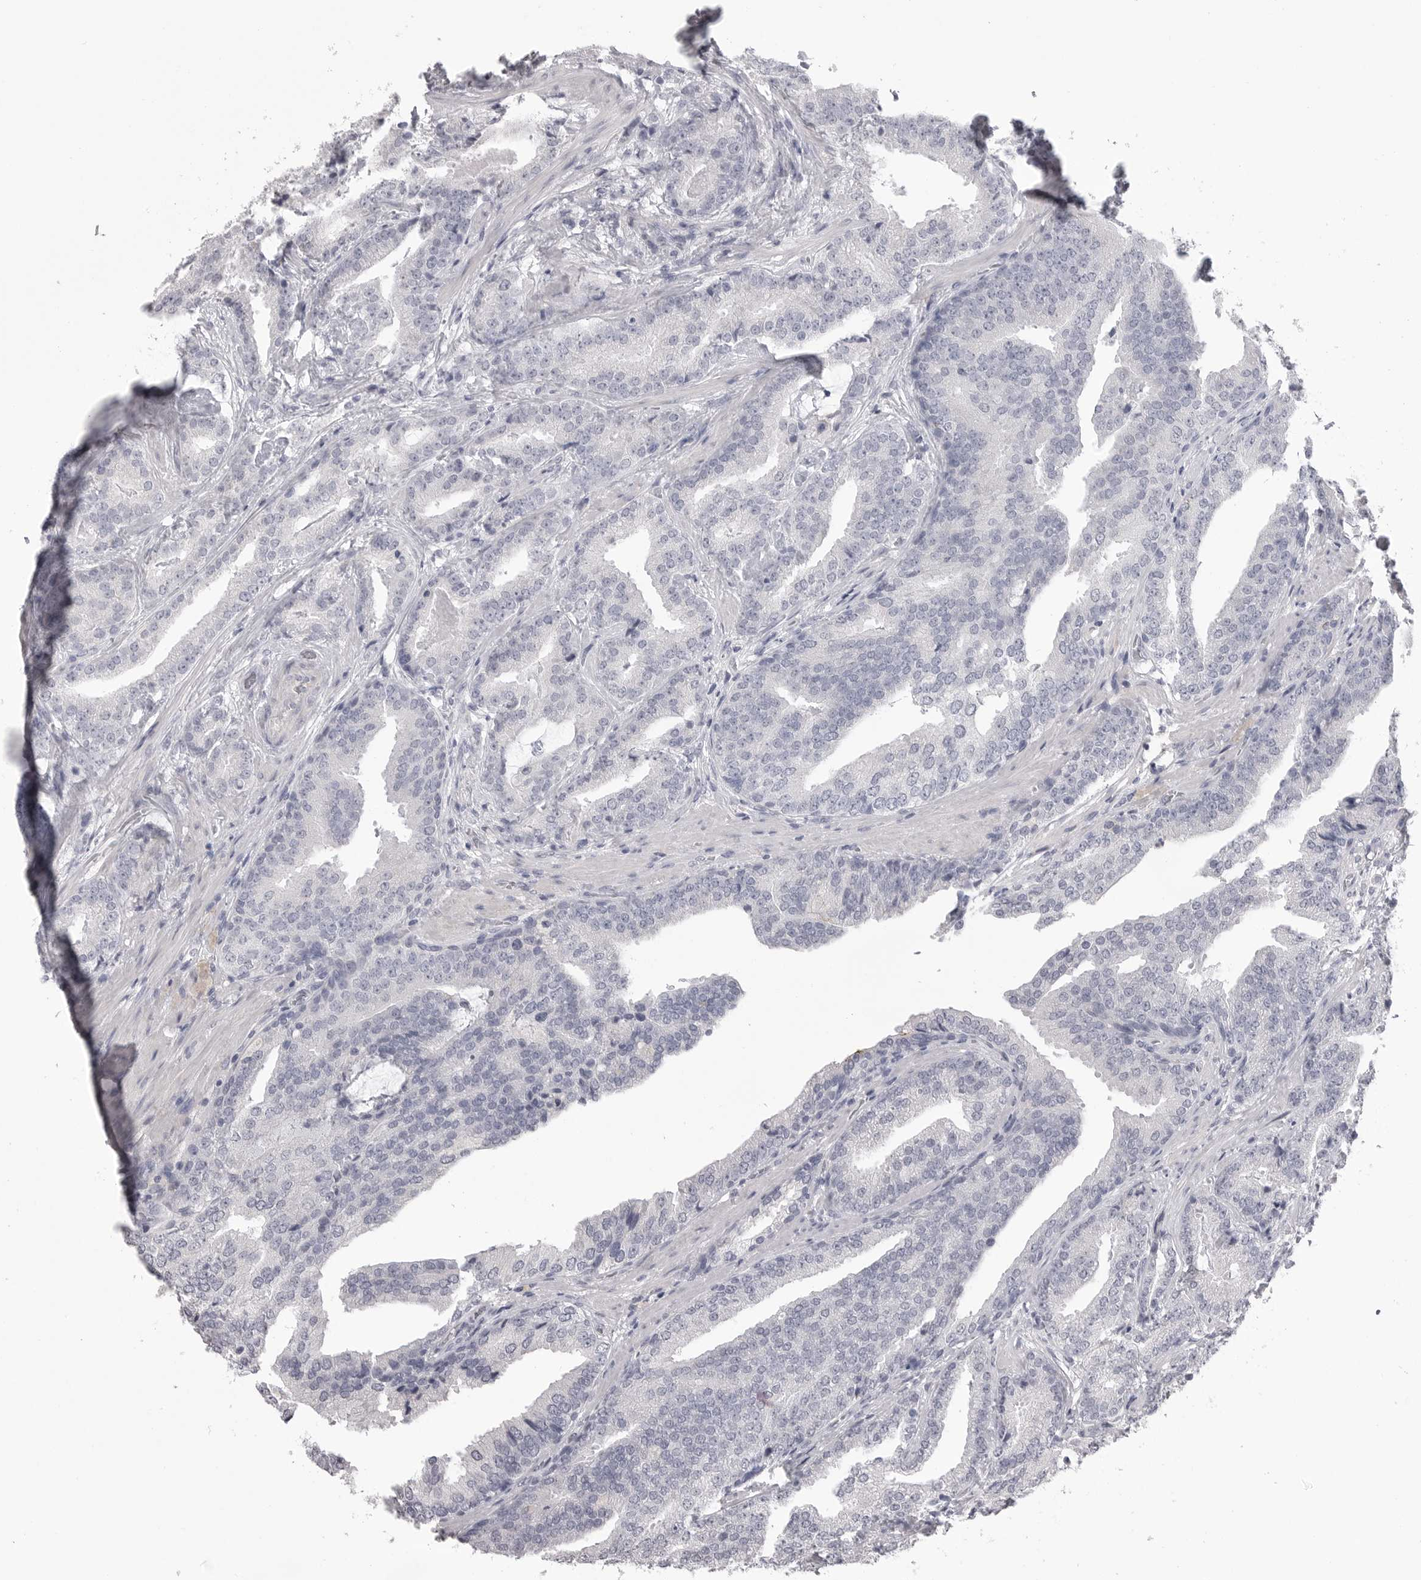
{"staining": {"intensity": "negative", "quantity": "none", "location": "none"}, "tissue": "prostate cancer", "cell_type": "Tumor cells", "image_type": "cancer", "snomed": [{"axis": "morphology", "description": "Adenocarcinoma, Low grade"}, {"axis": "topography", "description": "Prostate"}], "caption": "Tumor cells show no significant staining in adenocarcinoma (low-grade) (prostate).", "gene": "SERPING1", "patient": {"sex": "male", "age": 67}}